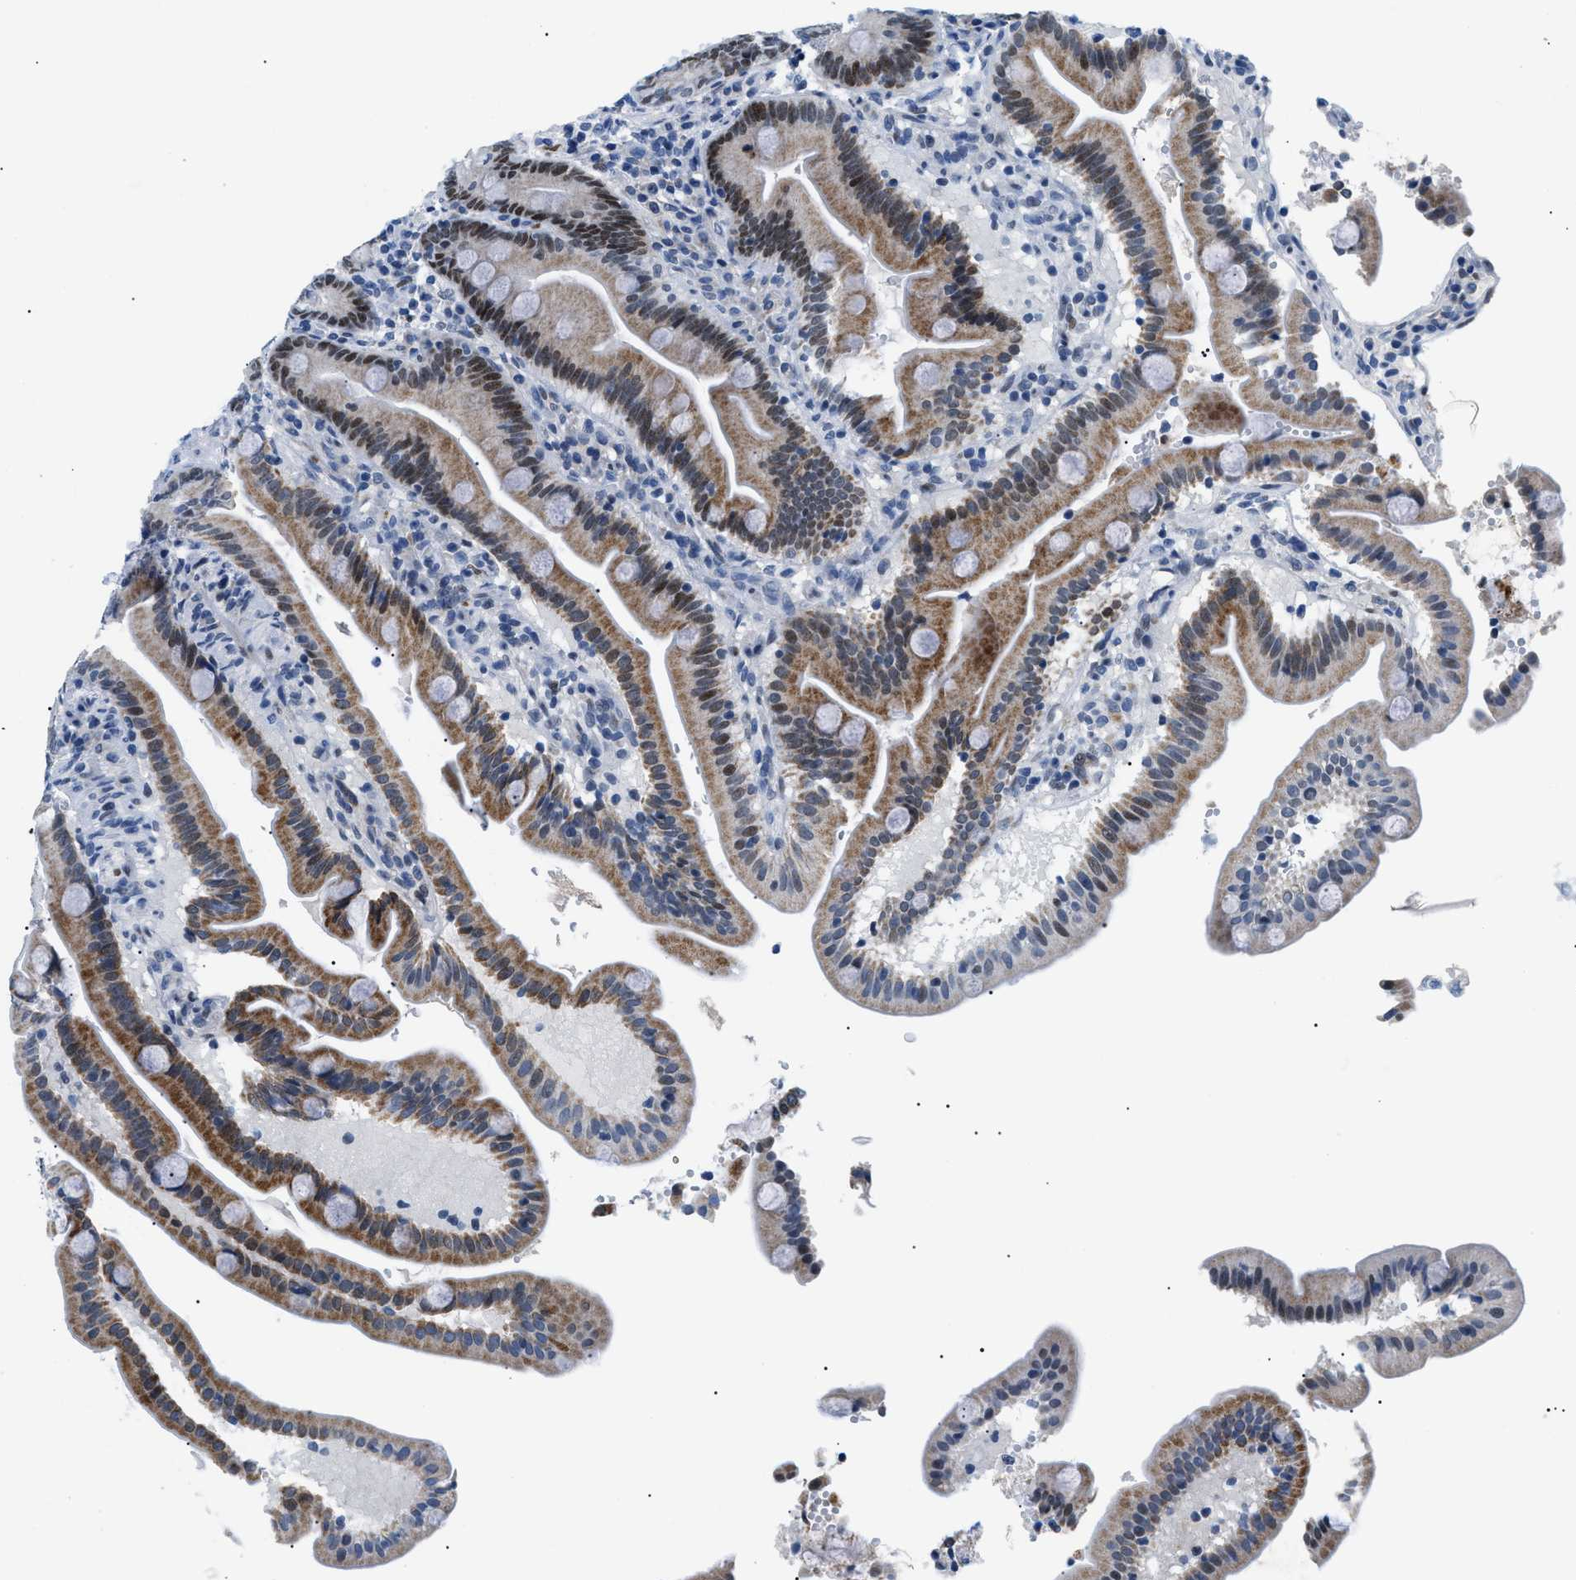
{"staining": {"intensity": "moderate", "quantity": ">75%", "location": "cytoplasmic/membranous,nuclear"}, "tissue": "duodenum", "cell_type": "Glandular cells", "image_type": "normal", "snomed": [{"axis": "morphology", "description": "Normal tissue, NOS"}, {"axis": "topography", "description": "Duodenum"}], "caption": "Immunohistochemistry histopathology image of unremarkable duodenum stained for a protein (brown), which demonstrates medium levels of moderate cytoplasmic/membranous,nuclear positivity in approximately >75% of glandular cells.", "gene": "SMARCC1", "patient": {"sex": "male", "age": 54}}